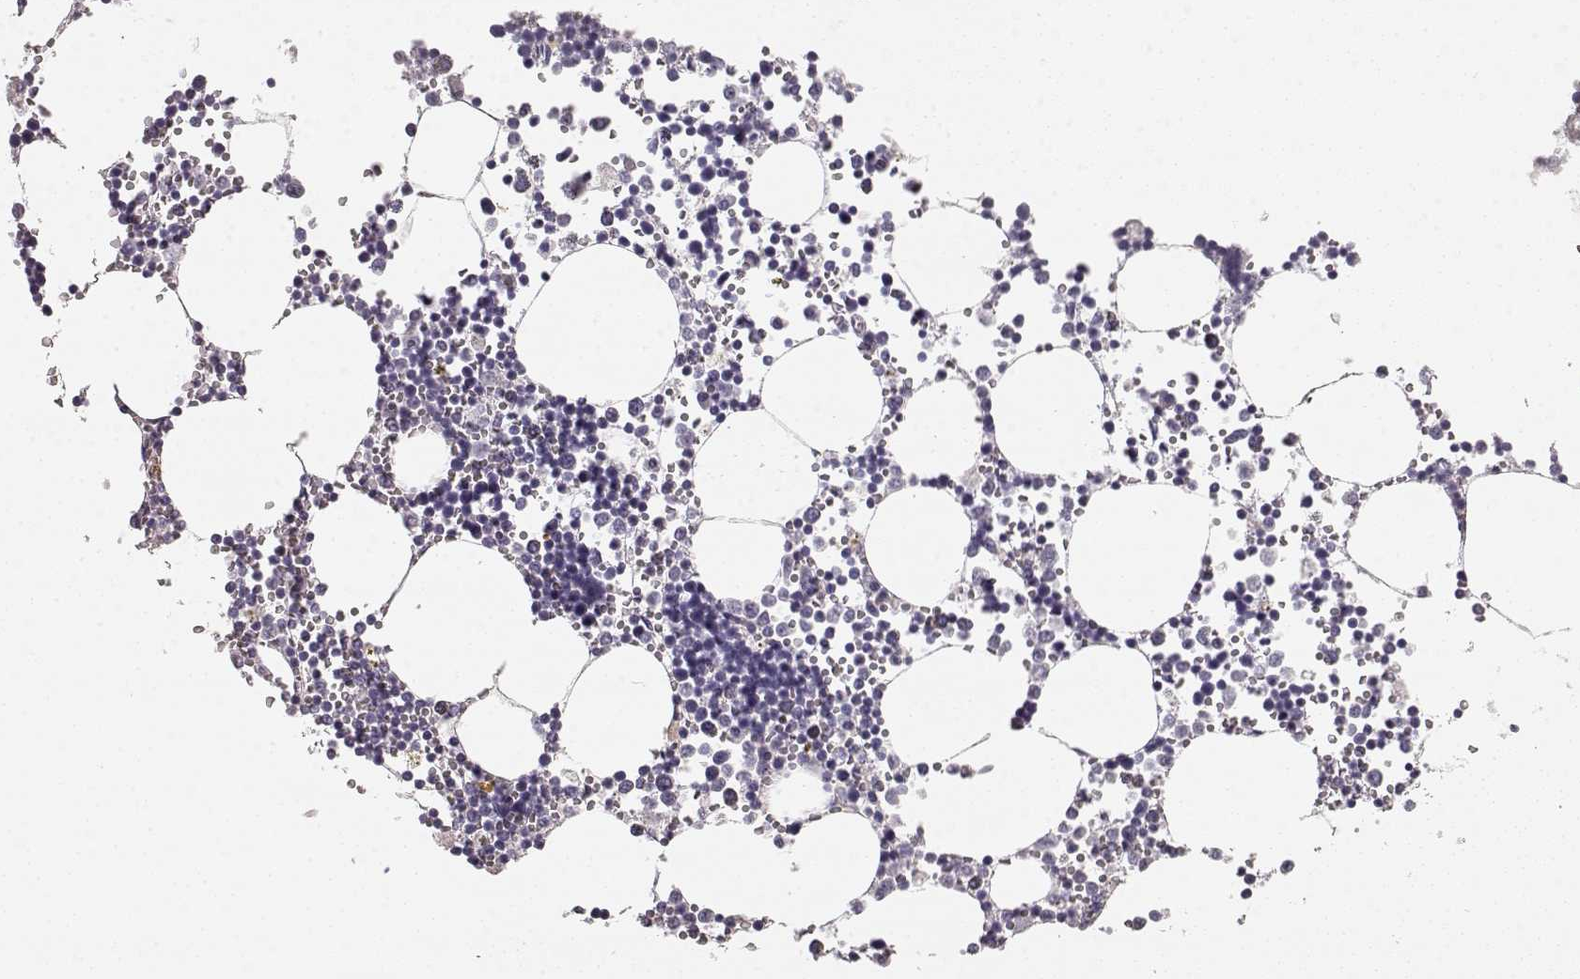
{"staining": {"intensity": "negative", "quantity": "none", "location": "none"}, "tissue": "bone marrow", "cell_type": "Hematopoietic cells", "image_type": "normal", "snomed": [{"axis": "morphology", "description": "Normal tissue, NOS"}, {"axis": "topography", "description": "Bone marrow"}], "caption": "This histopathology image is of benign bone marrow stained with immunohistochemistry (IHC) to label a protein in brown with the nuclei are counter-stained blue. There is no positivity in hematopoietic cells.", "gene": "KIAA0319", "patient": {"sex": "male", "age": 54}}